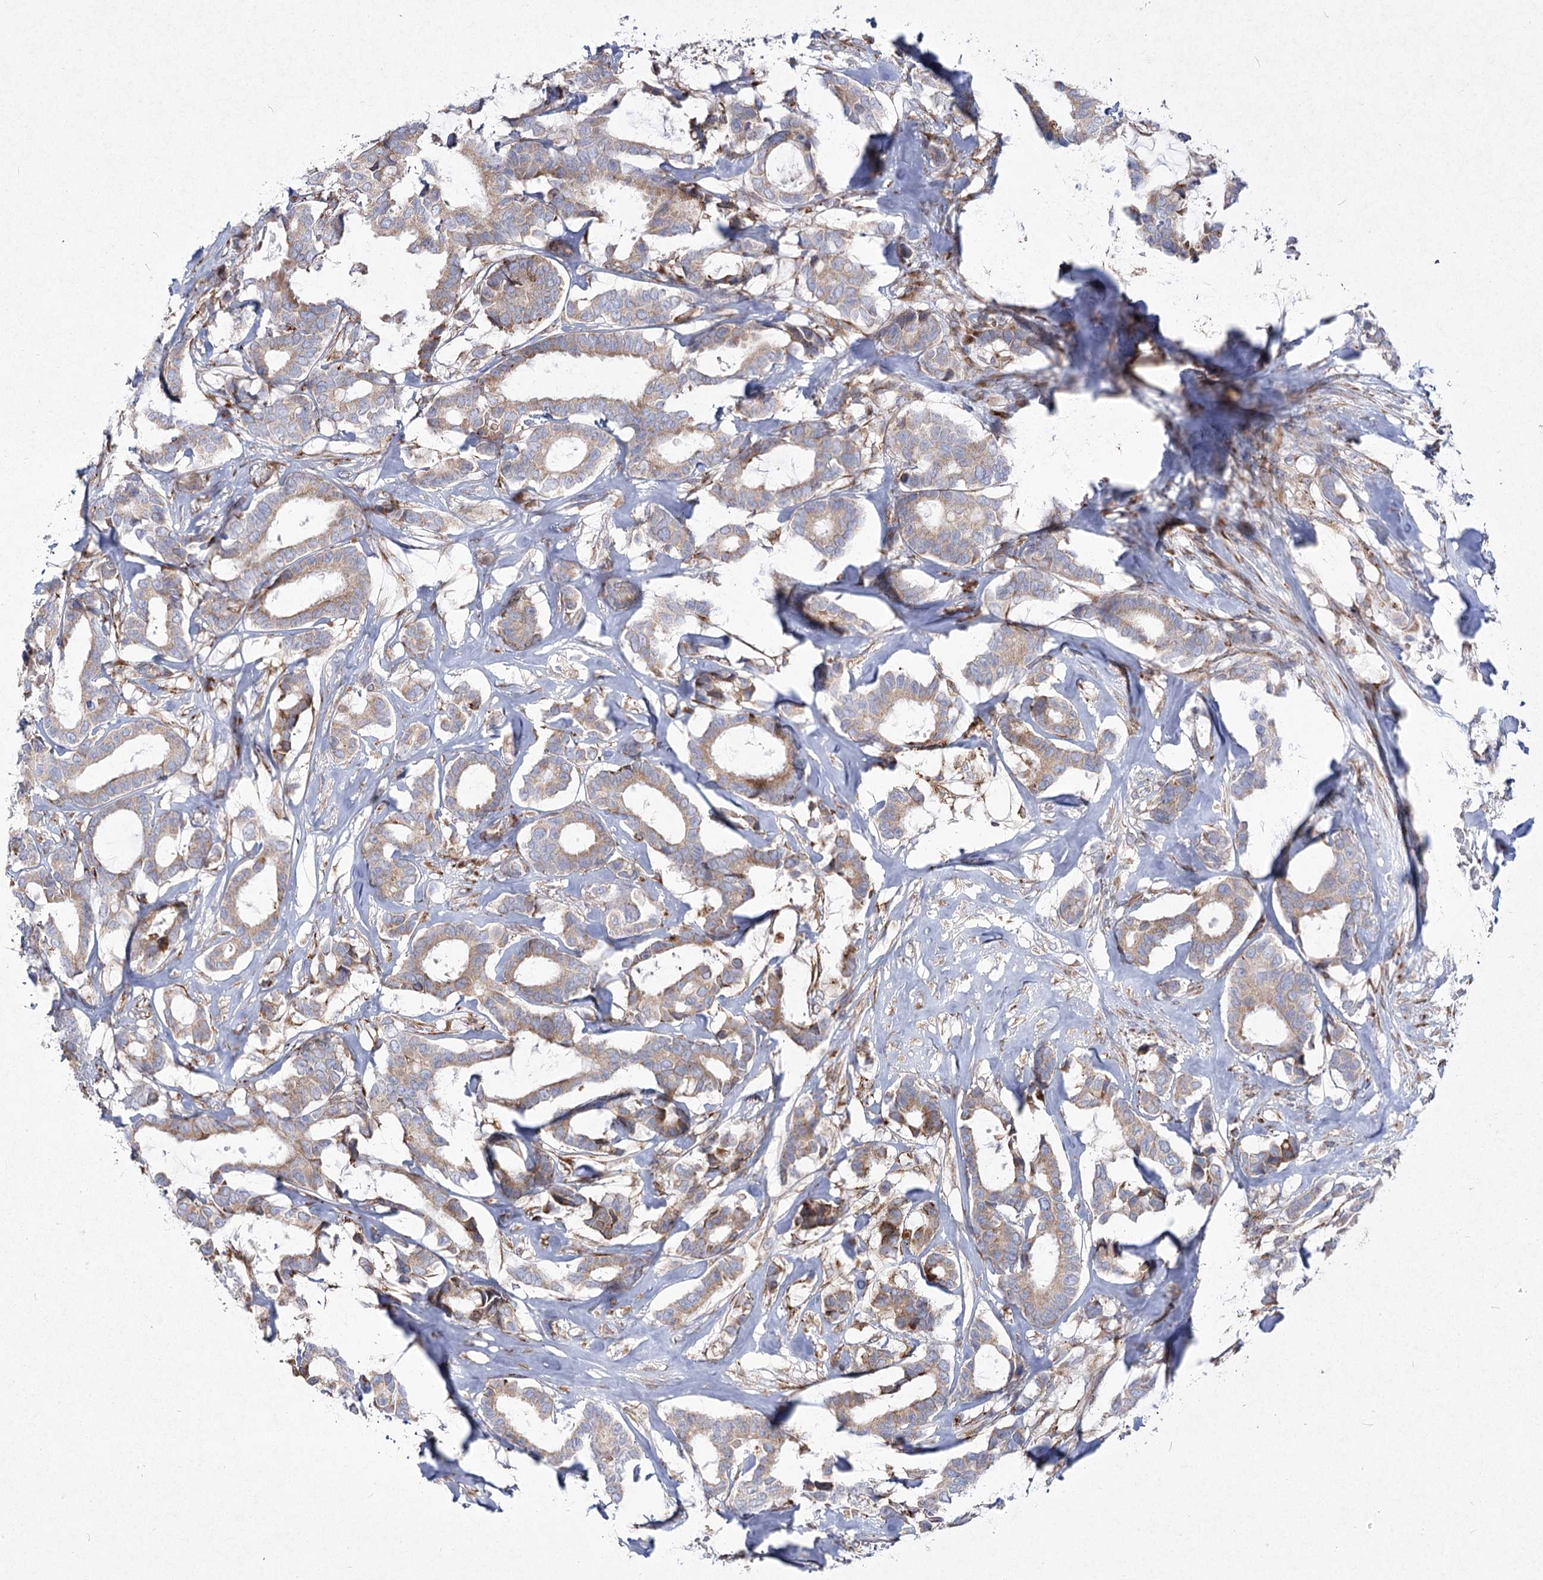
{"staining": {"intensity": "moderate", "quantity": "<25%", "location": "cytoplasmic/membranous"}, "tissue": "breast cancer", "cell_type": "Tumor cells", "image_type": "cancer", "snomed": [{"axis": "morphology", "description": "Duct carcinoma"}, {"axis": "topography", "description": "Breast"}], "caption": "Immunohistochemical staining of human infiltrating ductal carcinoma (breast) demonstrates low levels of moderate cytoplasmic/membranous protein expression in about <25% of tumor cells.", "gene": "NHLRC2", "patient": {"sex": "female", "age": 87}}